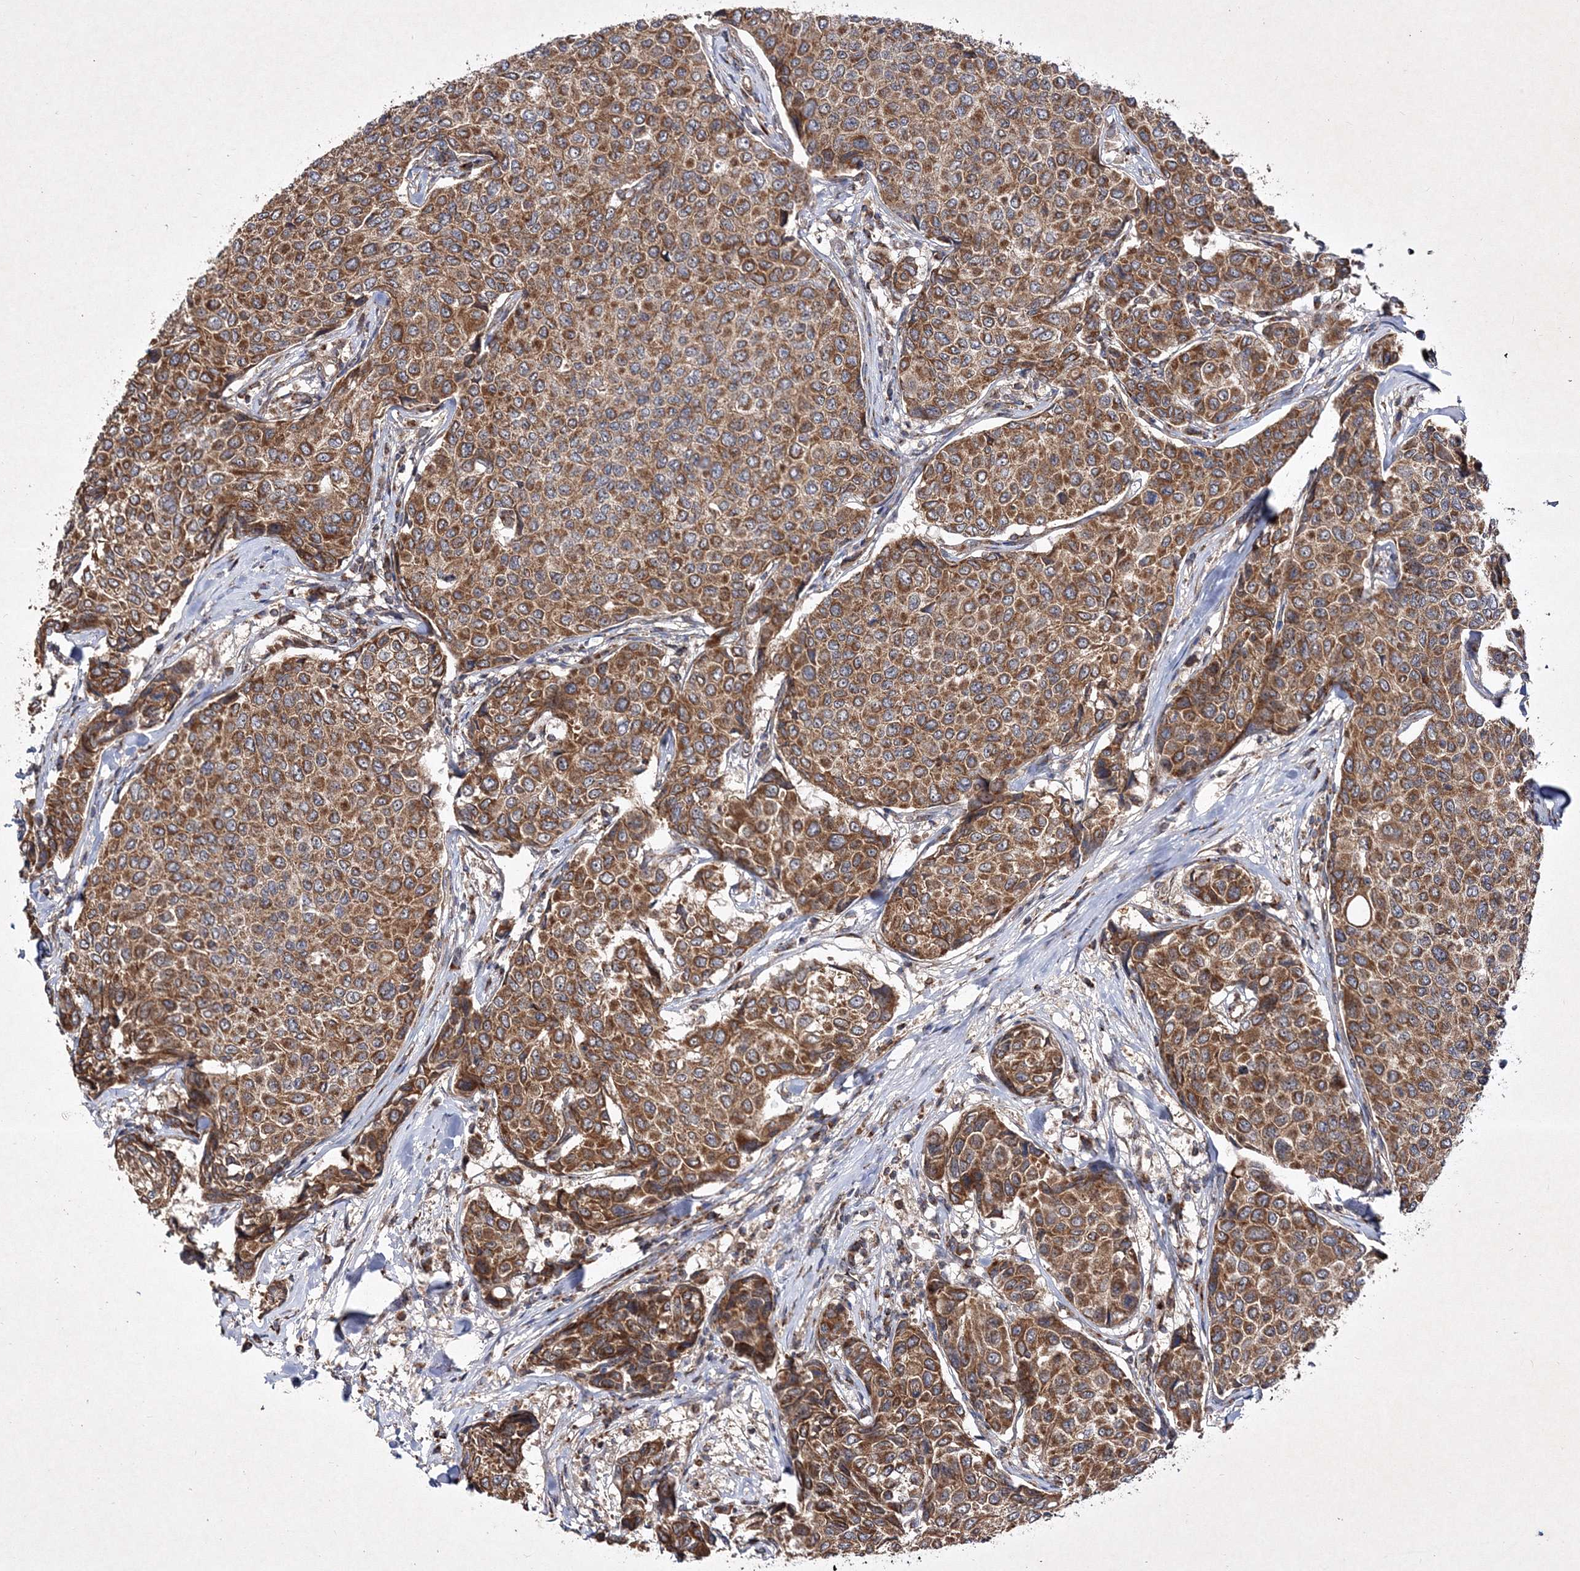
{"staining": {"intensity": "moderate", "quantity": ">75%", "location": "cytoplasmic/membranous"}, "tissue": "breast cancer", "cell_type": "Tumor cells", "image_type": "cancer", "snomed": [{"axis": "morphology", "description": "Duct carcinoma"}, {"axis": "topography", "description": "Breast"}], "caption": "High-magnification brightfield microscopy of breast cancer (infiltrating ductal carcinoma) stained with DAB (3,3'-diaminobenzidine) (brown) and counterstained with hematoxylin (blue). tumor cells exhibit moderate cytoplasmic/membranous staining is identified in about>75% of cells.", "gene": "SCRN3", "patient": {"sex": "female", "age": 55}}